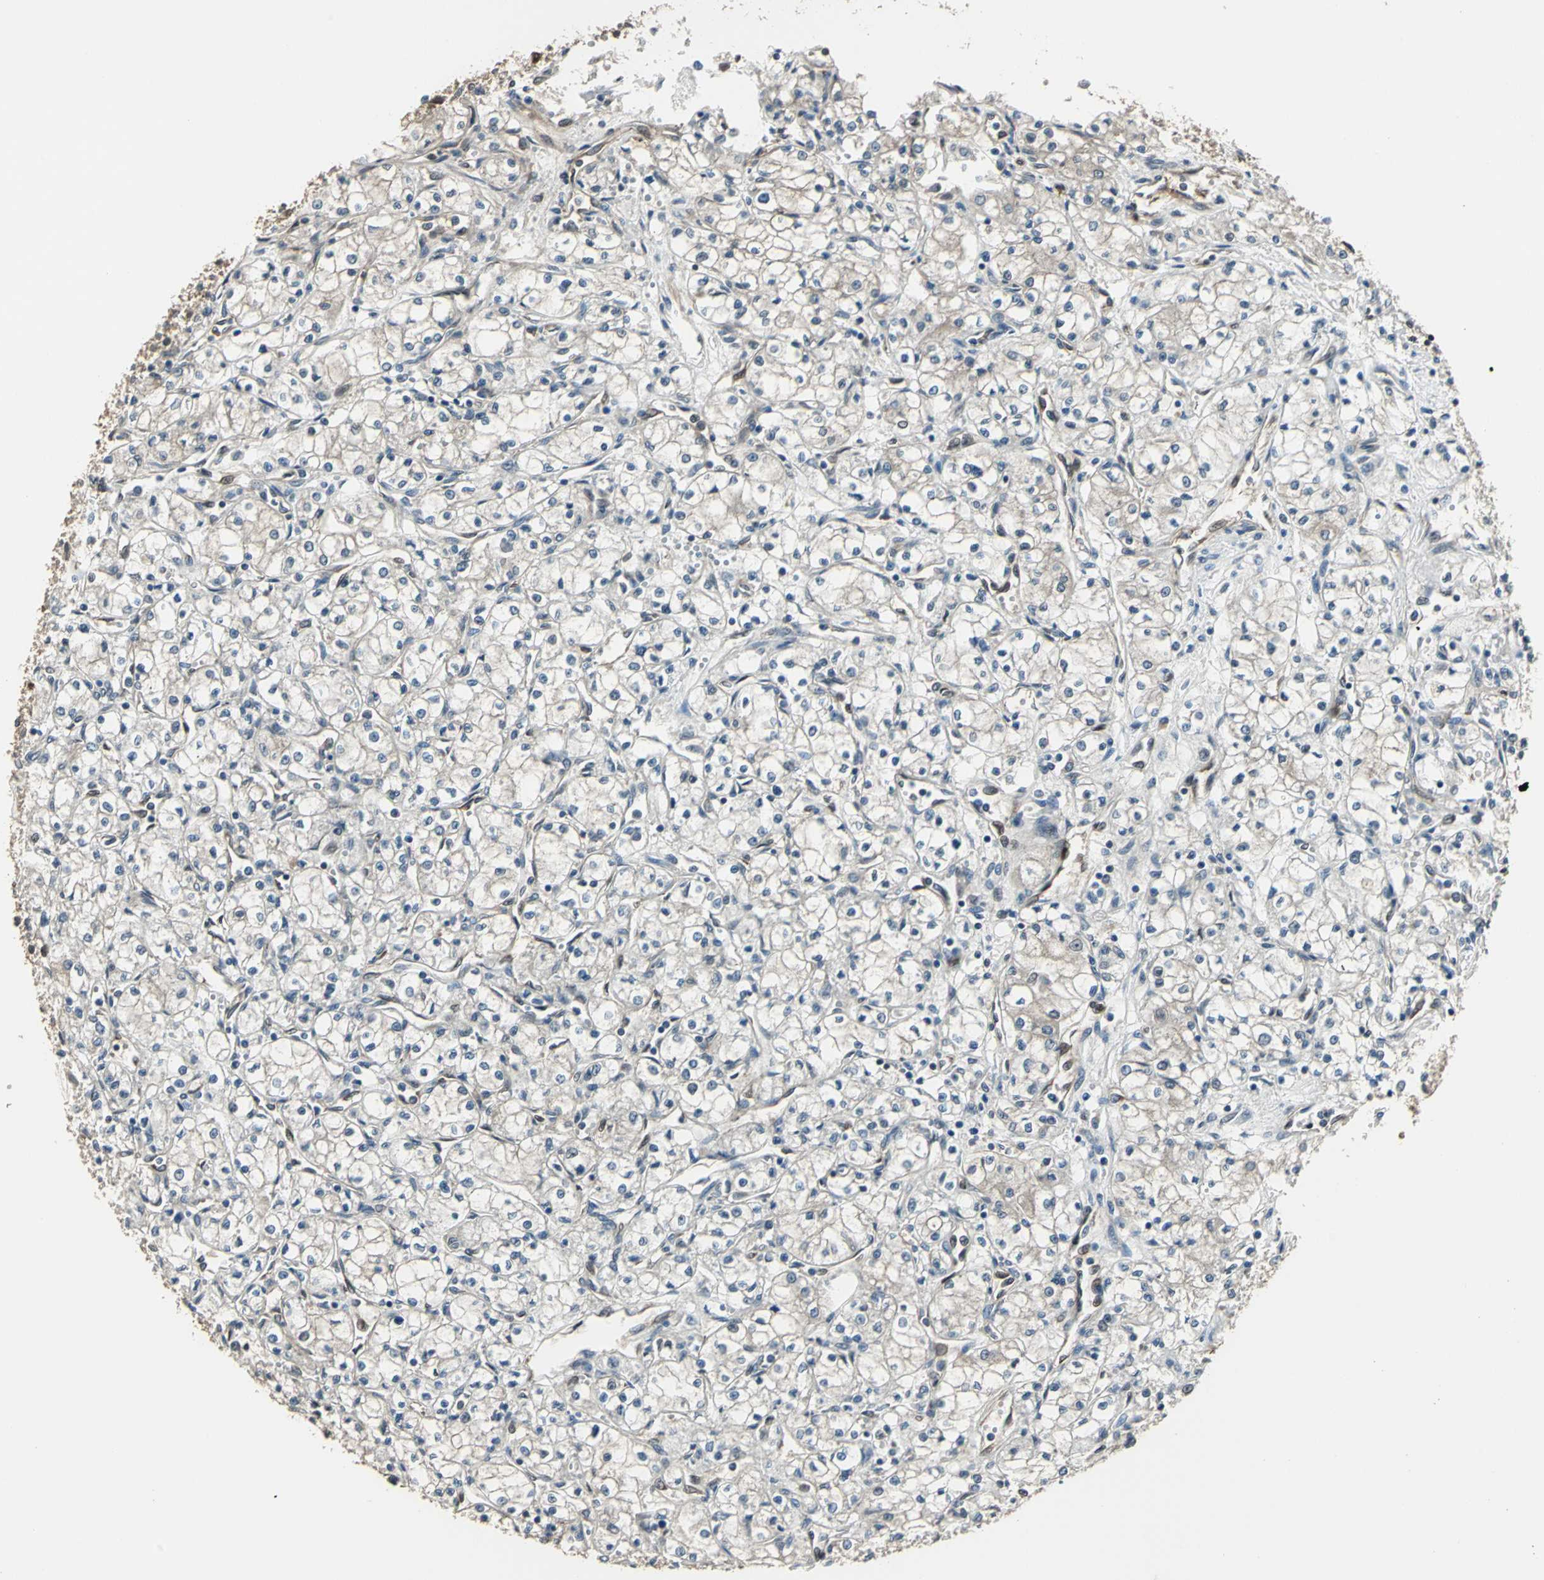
{"staining": {"intensity": "weak", "quantity": "<25%", "location": "cytoplasmic/membranous"}, "tissue": "renal cancer", "cell_type": "Tumor cells", "image_type": "cancer", "snomed": [{"axis": "morphology", "description": "Normal tissue, NOS"}, {"axis": "morphology", "description": "Adenocarcinoma, NOS"}, {"axis": "topography", "description": "Kidney"}], "caption": "Immunohistochemical staining of human renal cancer (adenocarcinoma) exhibits no significant positivity in tumor cells.", "gene": "PFDN1", "patient": {"sex": "male", "age": 59}}